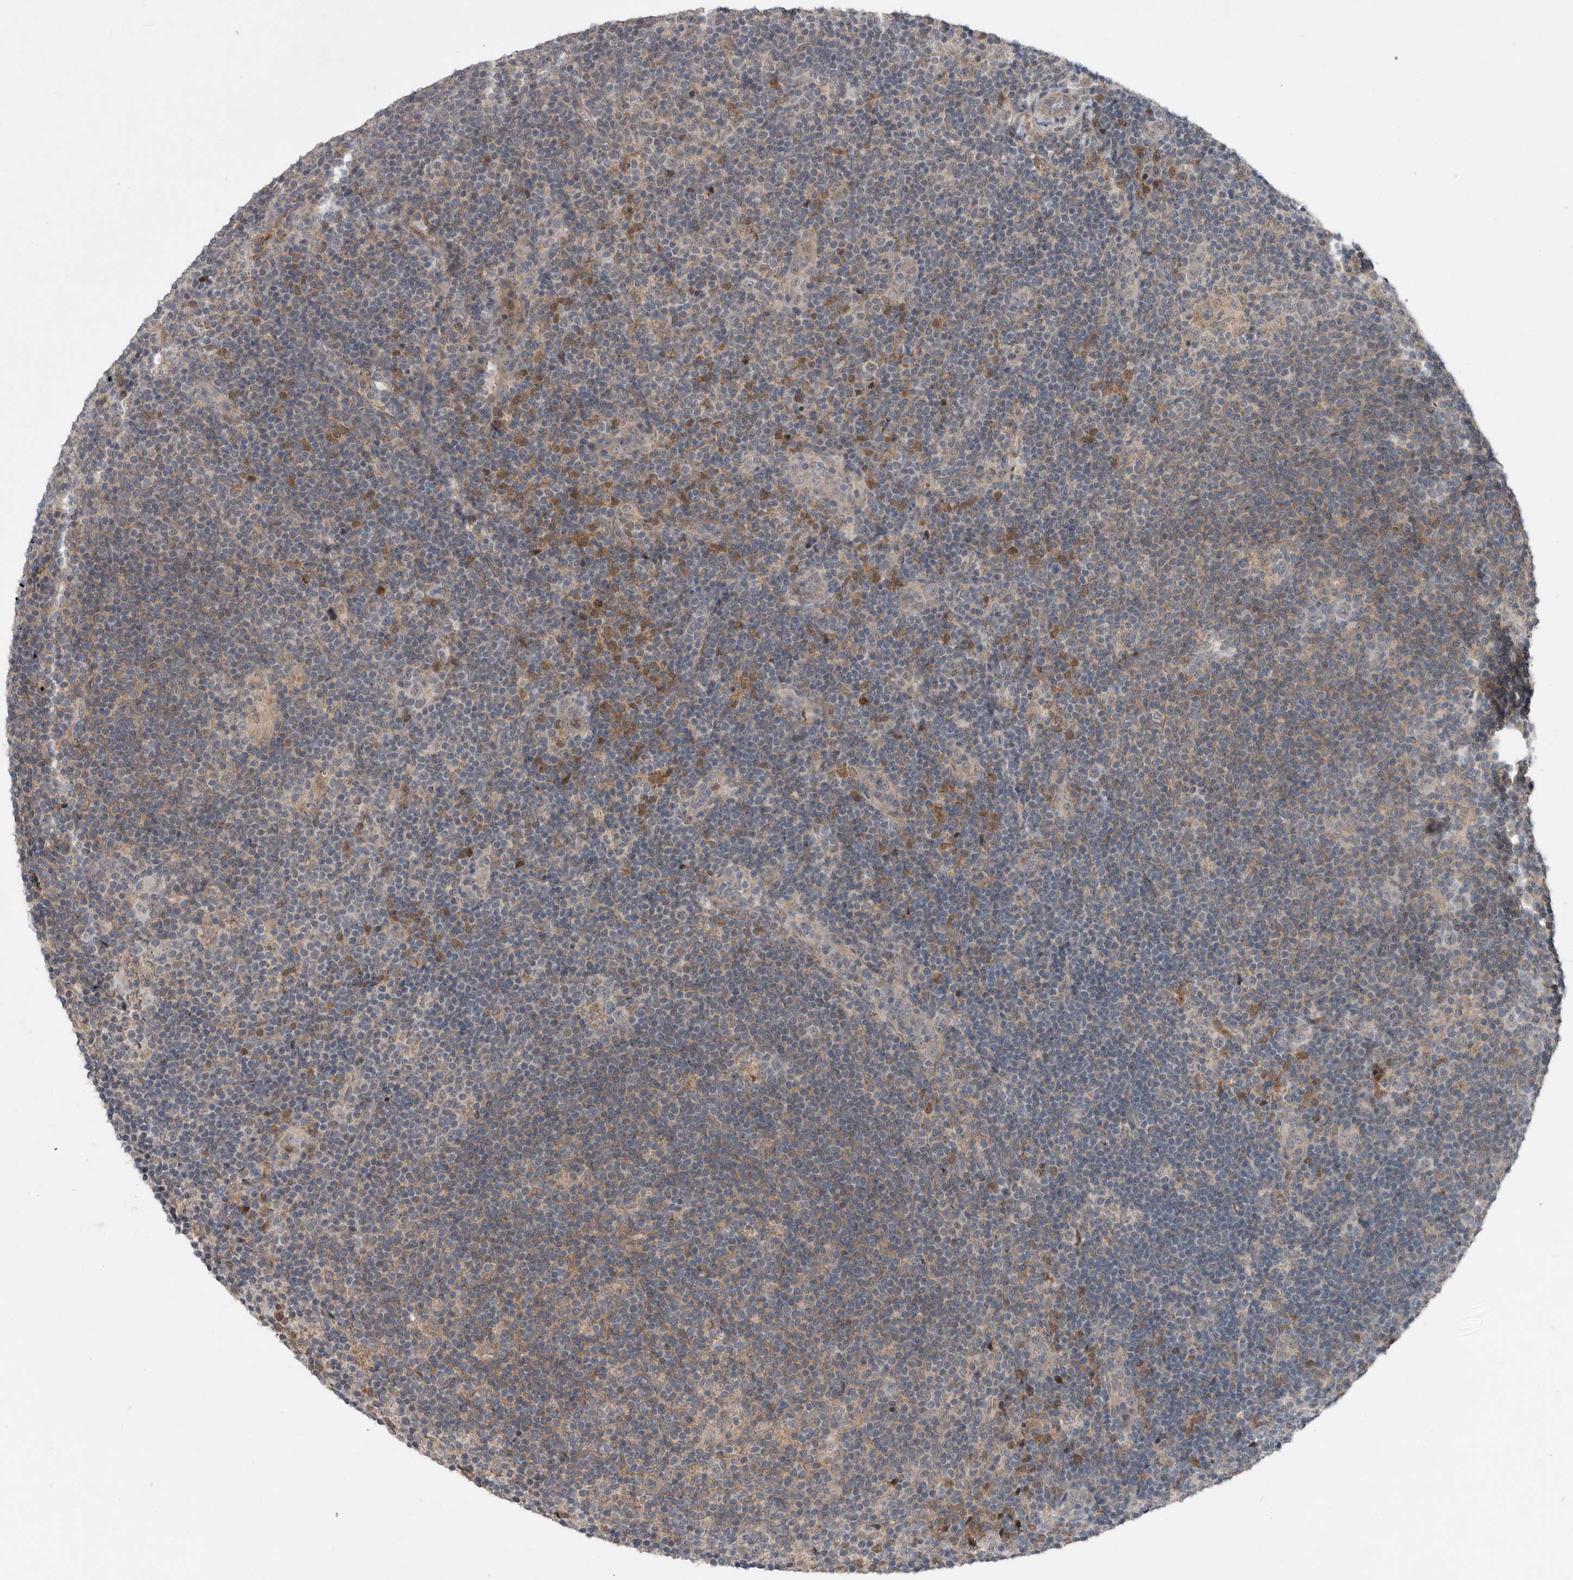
{"staining": {"intensity": "negative", "quantity": "none", "location": "none"}, "tissue": "lymphoma", "cell_type": "Tumor cells", "image_type": "cancer", "snomed": [{"axis": "morphology", "description": "Hodgkin's disease, NOS"}, {"axis": "topography", "description": "Lymph node"}], "caption": "Image shows no significant protein expression in tumor cells of lymphoma.", "gene": "SCP2", "patient": {"sex": "female", "age": 57}}